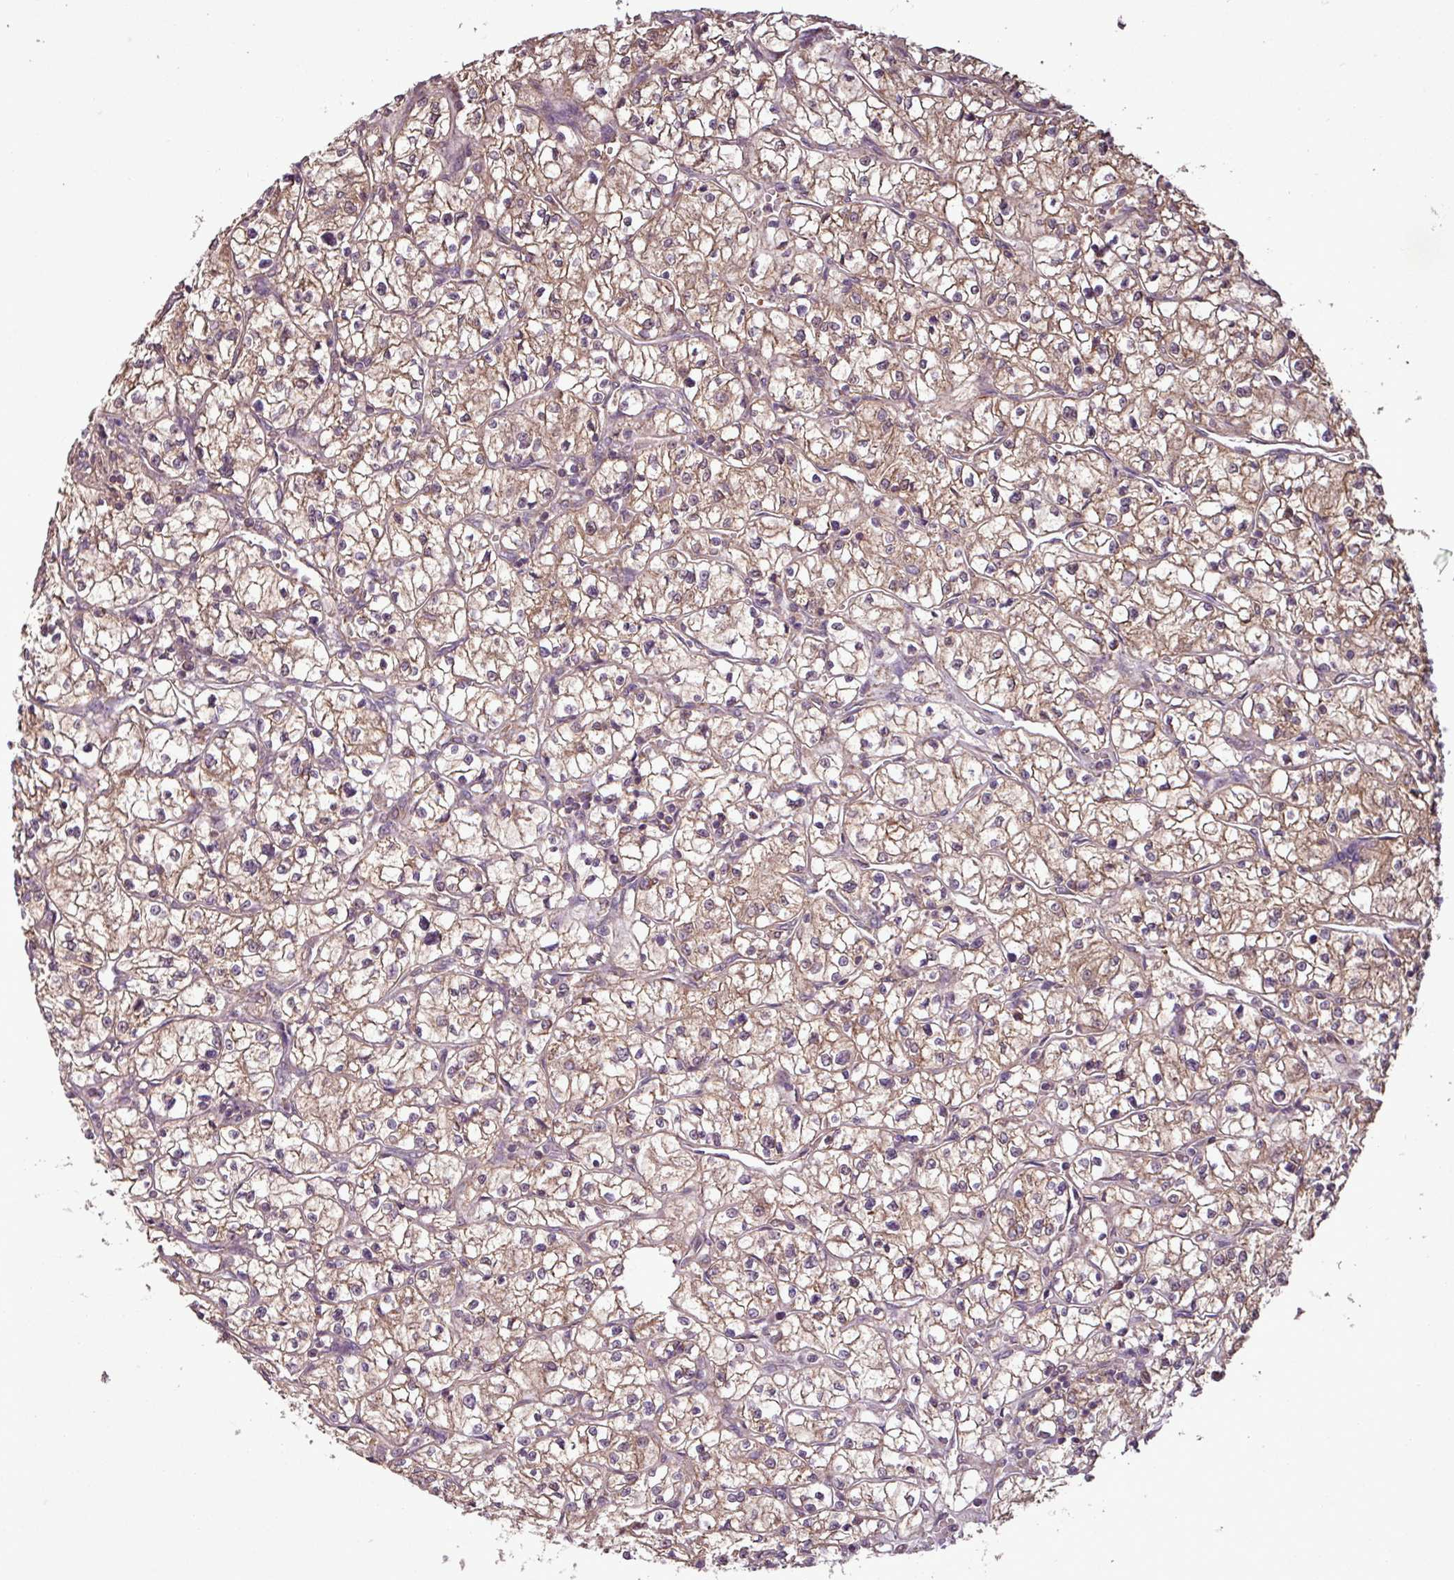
{"staining": {"intensity": "moderate", "quantity": ">75%", "location": "cytoplasmic/membranous"}, "tissue": "renal cancer", "cell_type": "Tumor cells", "image_type": "cancer", "snomed": [{"axis": "morphology", "description": "Adenocarcinoma, NOS"}, {"axis": "topography", "description": "Kidney"}], "caption": "Immunohistochemistry (IHC) histopathology image of renal cancer stained for a protein (brown), which reveals medium levels of moderate cytoplasmic/membranous staining in approximately >75% of tumor cells.", "gene": "MCTP2", "patient": {"sex": "female", "age": 64}}